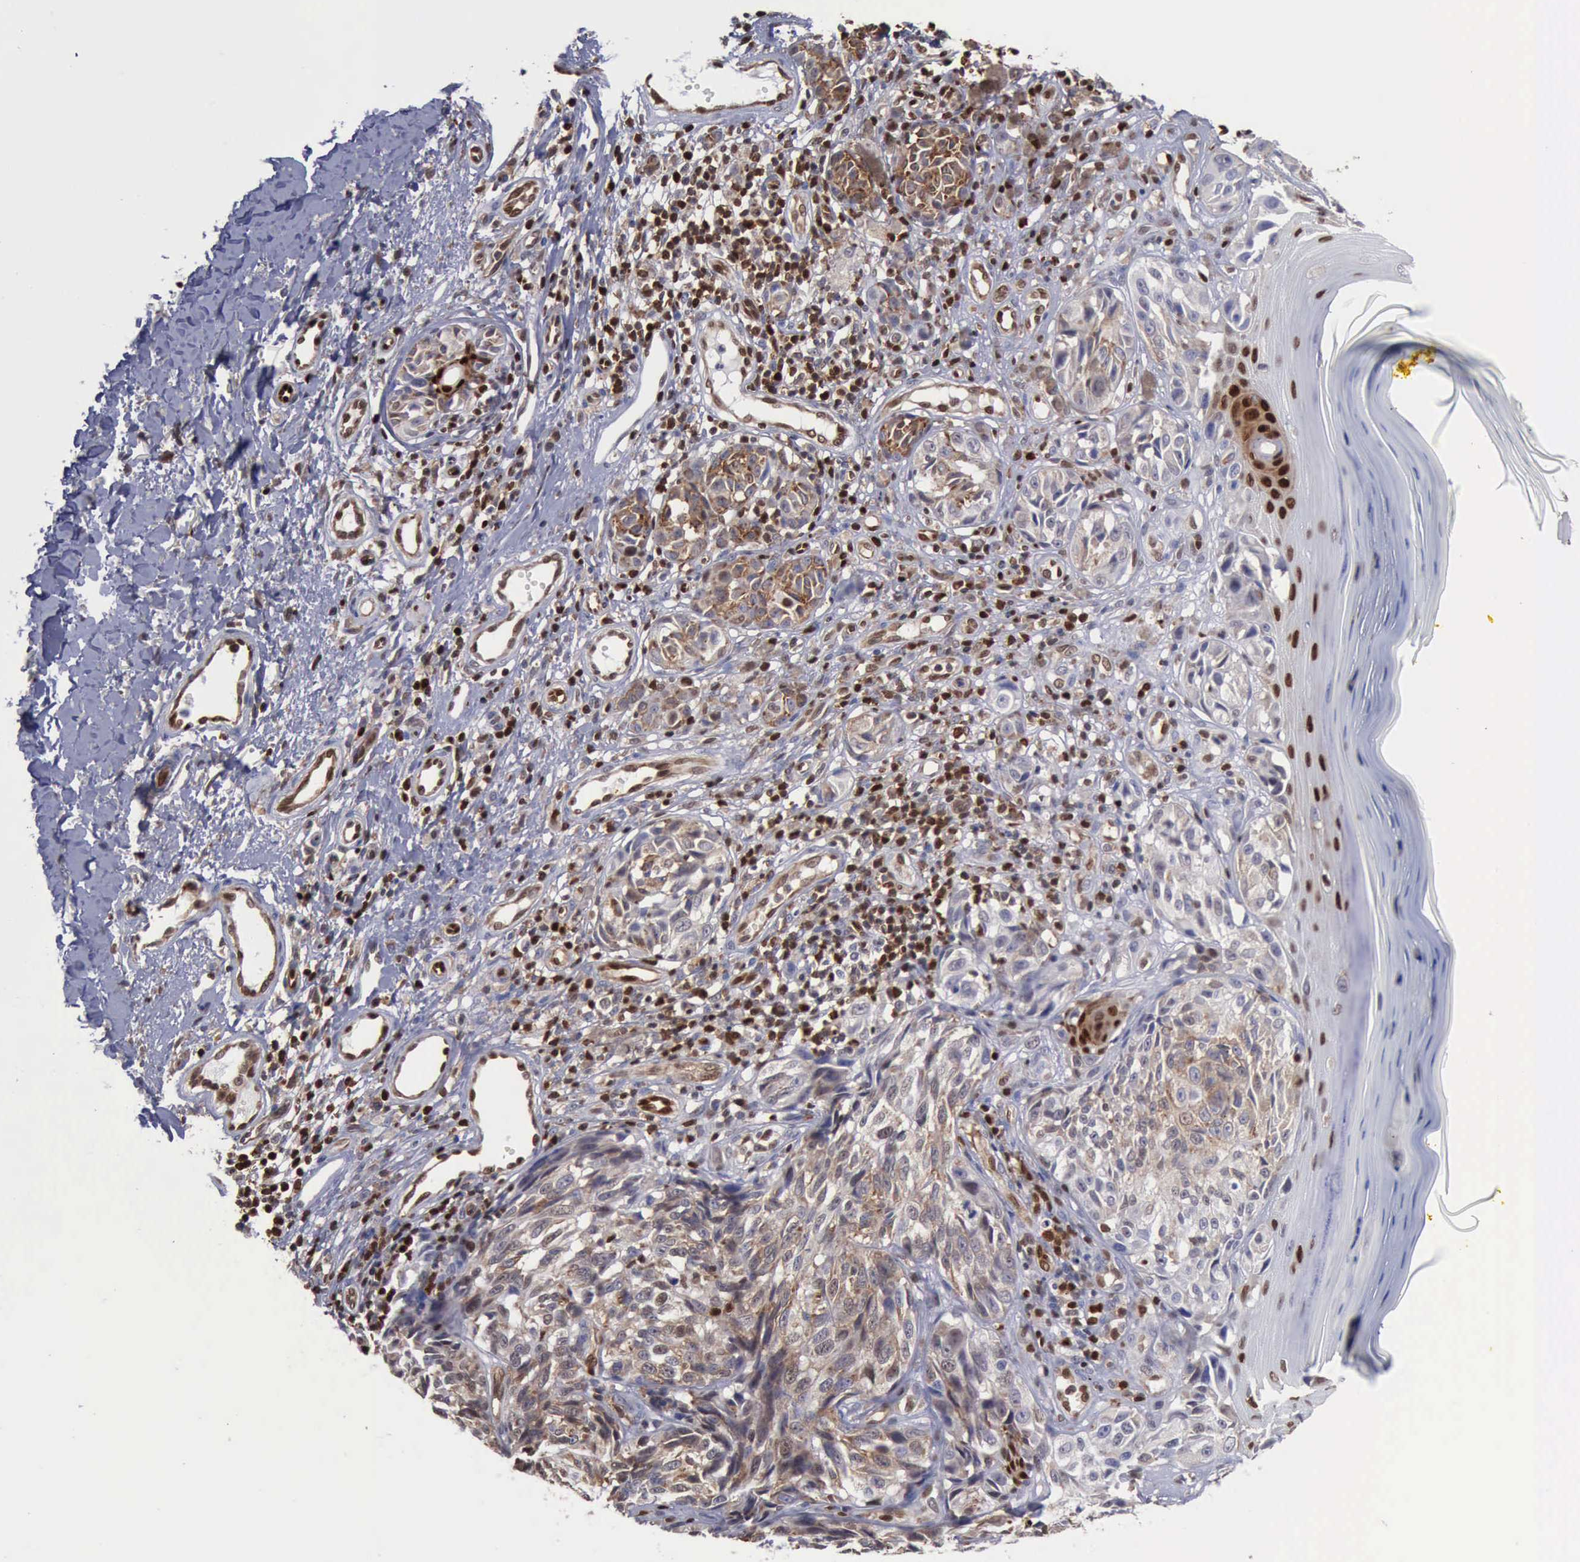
{"staining": {"intensity": "moderate", "quantity": "25%-75%", "location": "cytoplasmic/membranous,nuclear"}, "tissue": "melanoma", "cell_type": "Tumor cells", "image_type": "cancer", "snomed": [{"axis": "morphology", "description": "Malignant melanoma, NOS"}, {"axis": "topography", "description": "Skin"}], "caption": "This is a histology image of immunohistochemistry staining of melanoma, which shows moderate expression in the cytoplasmic/membranous and nuclear of tumor cells.", "gene": "PDCD4", "patient": {"sex": "male", "age": 67}}